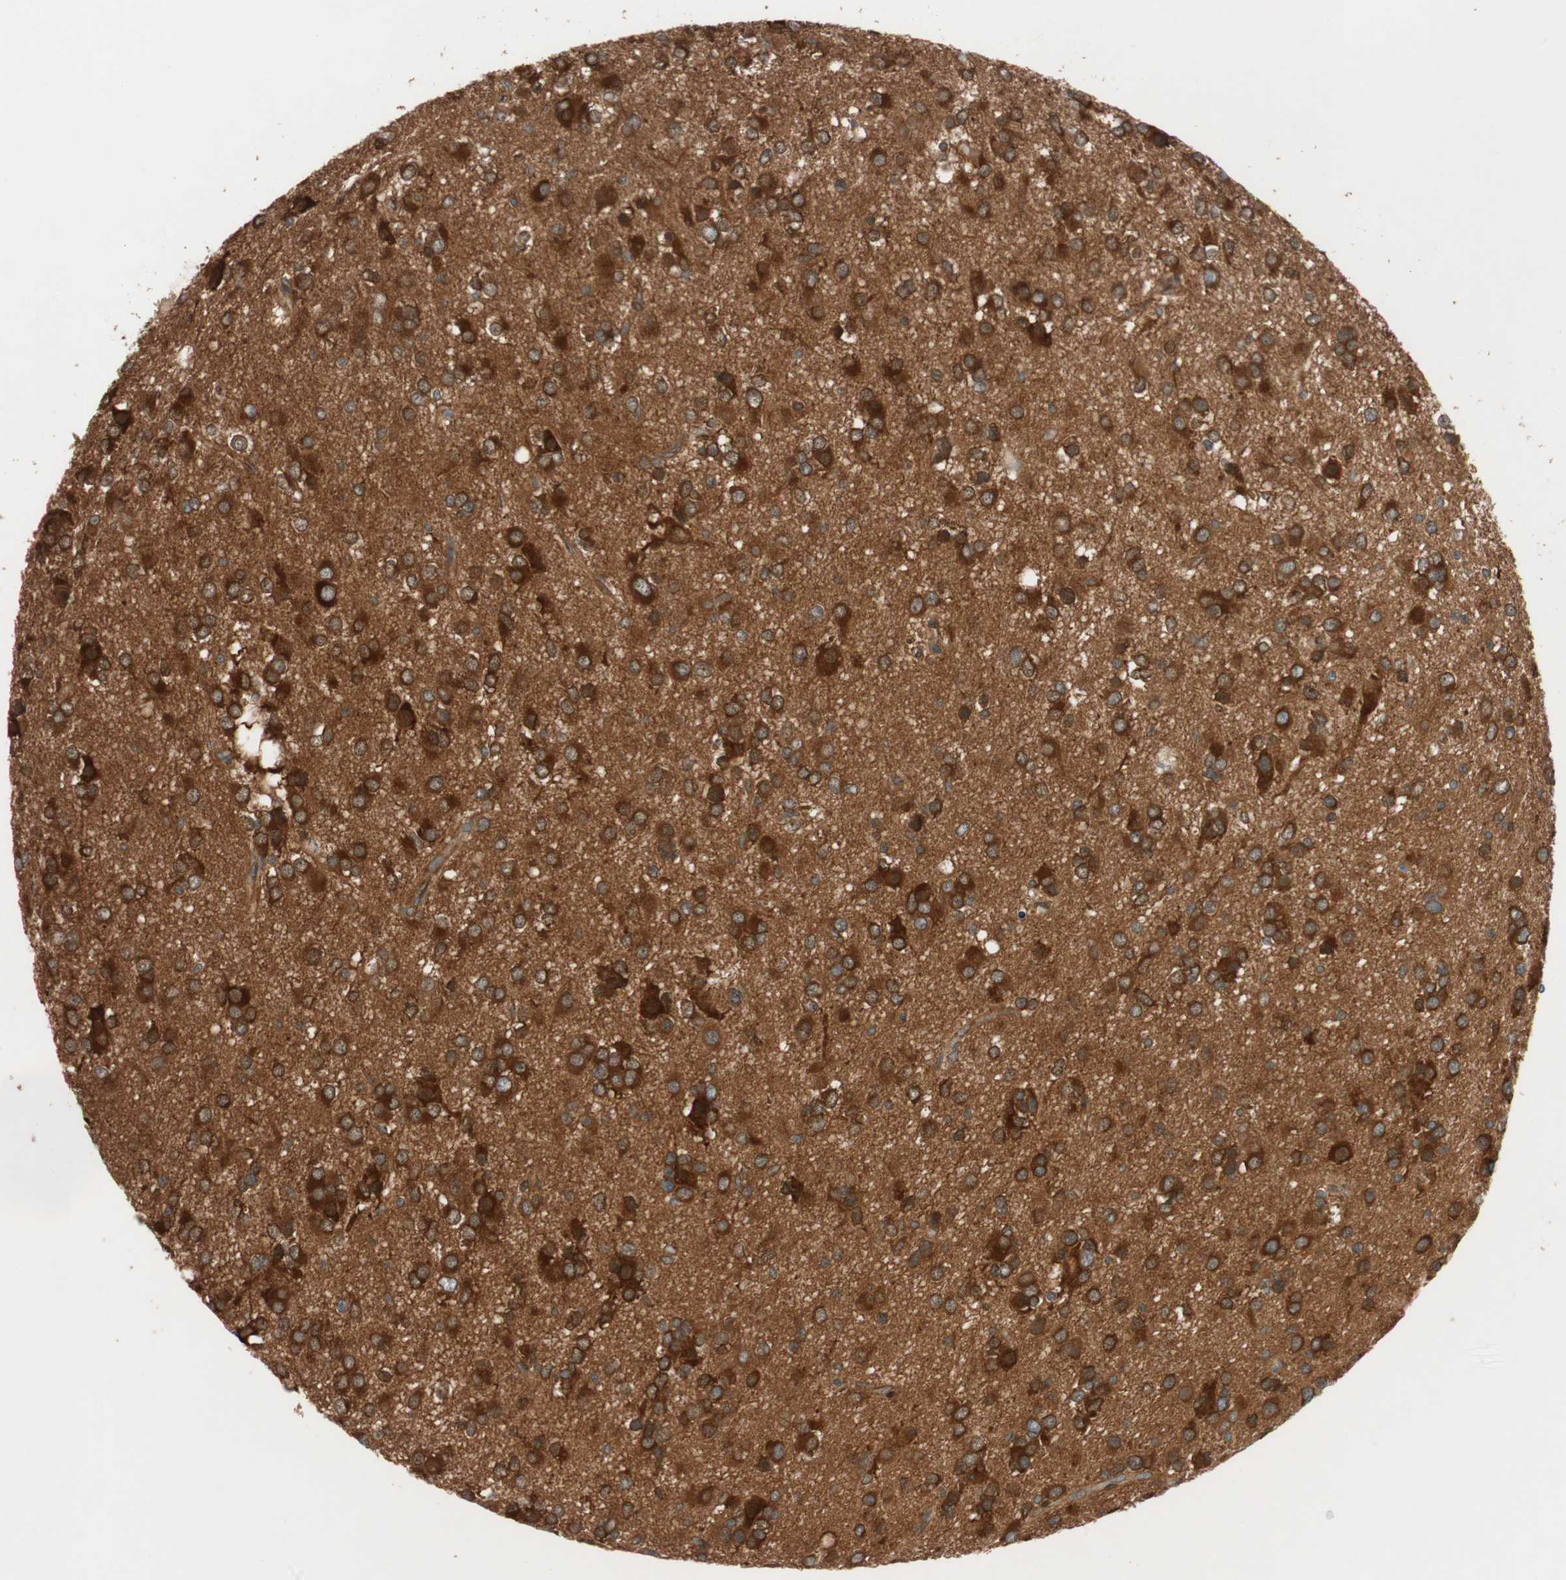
{"staining": {"intensity": "strong", "quantity": ">75%", "location": "cytoplasmic/membranous"}, "tissue": "glioma", "cell_type": "Tumor cells", "image_type": "cancer", "snomed": [{"axis": "morphology", "description": "Glioma, malignant, Low grade"}, {"axis": "topography", "description": "Brain"}], "caption": "The histopathology image shows a brown stain indicating the presence of a protein in the cytoplasmic/membranous of tumor cells in malignant glioma (low-grade).", "gene": "WASL", "patient": {"sex": "male", "age": 42}}